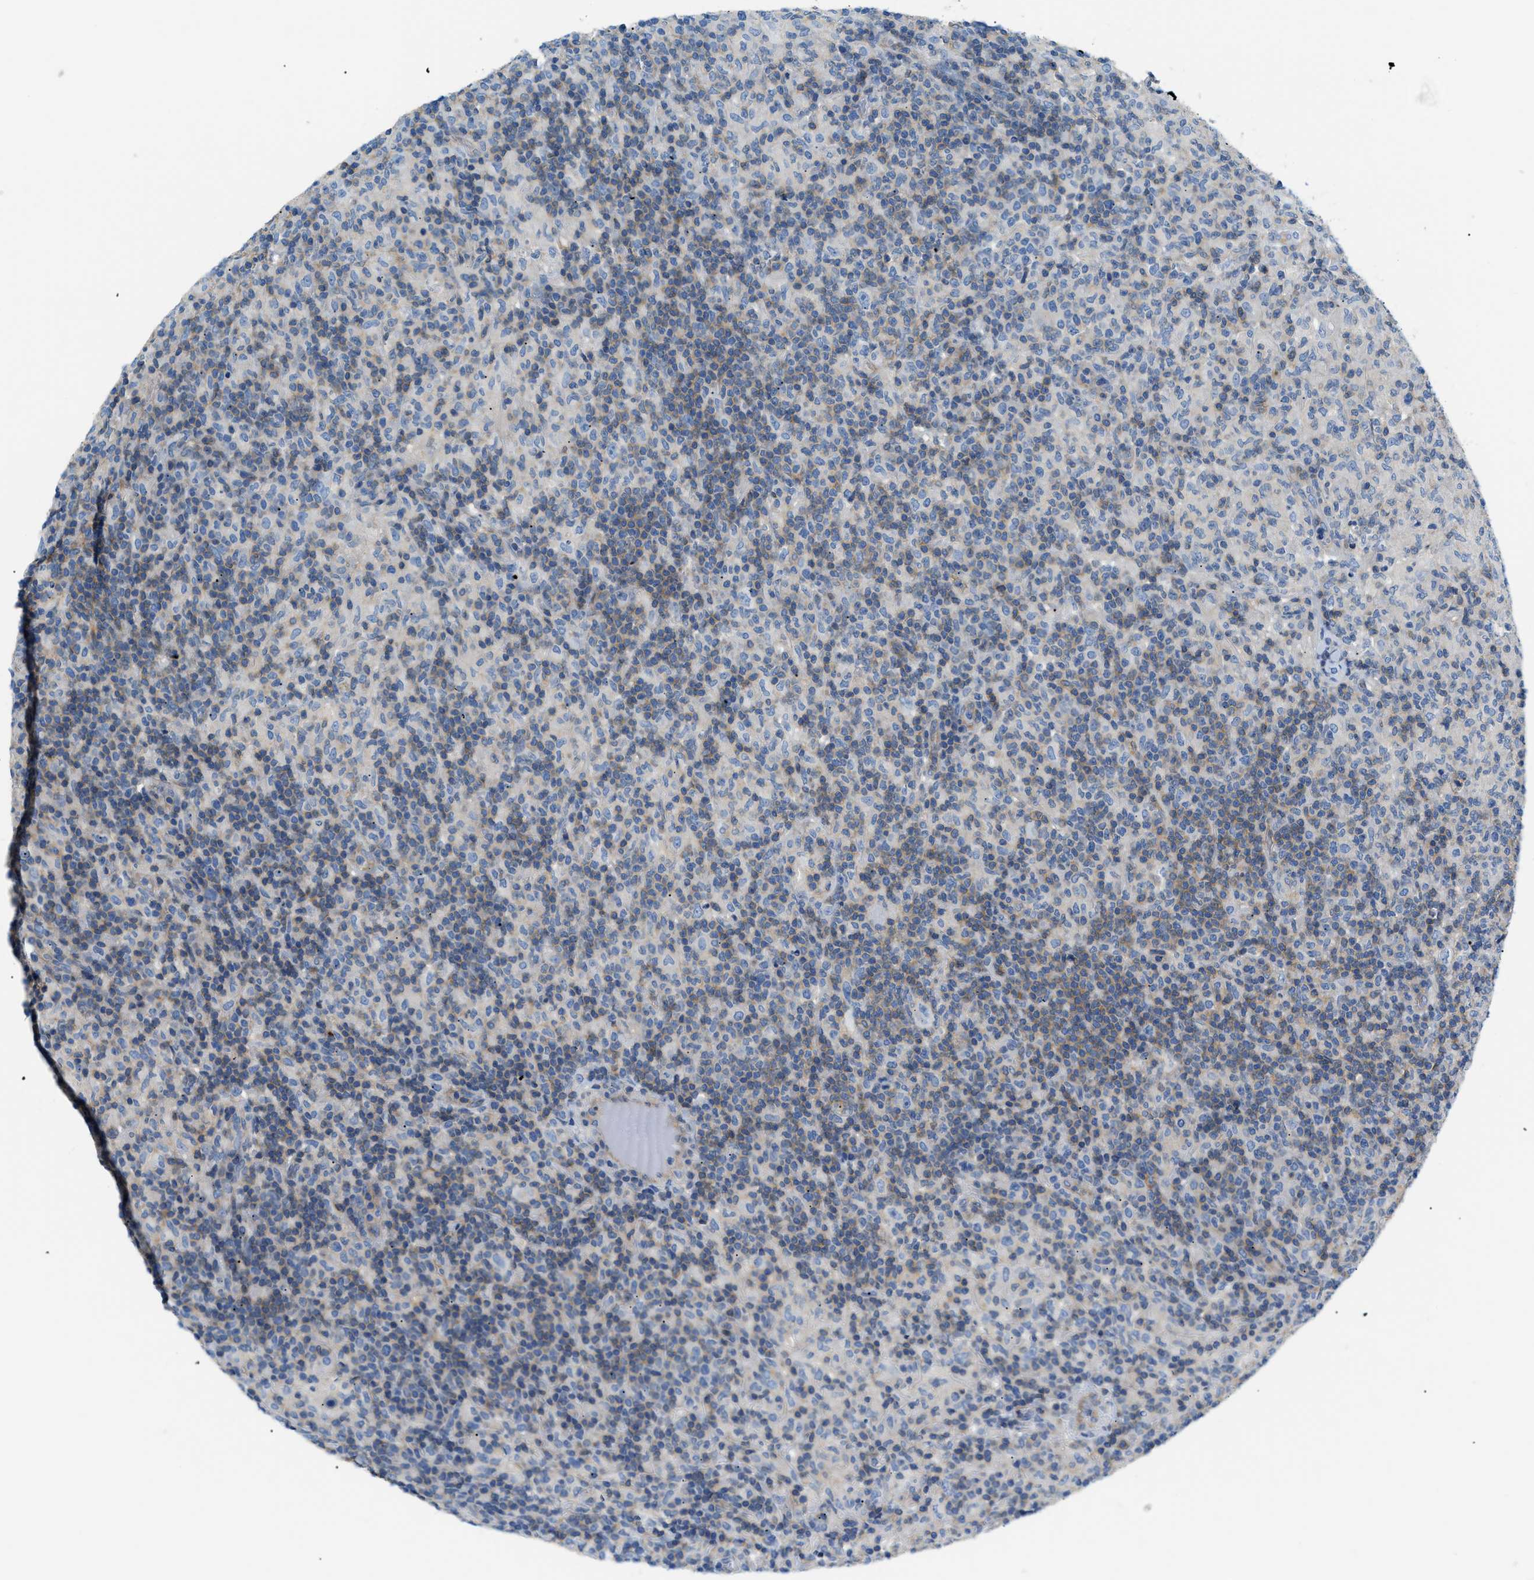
{"staining": {"intensity": "weak", "quantity": "25%-75%", "location": "cytoplasmic/membranous"}, "tissue": "lymphoma", "cell_type": "Tumor cells", "image_type": "cancer", "snomed": [{"axis": "morphology", "description": "Hodgkin's disease, NOS"}, {"axis": "topography", "description": "Lymph node"}], "caption": "This photomicrograph displays immunohistochemistry staining of human Hodgkin's disease, with low weak cytoplasmic/membranous expression in approximately 25%-75% of tumor cells.", "gene": "ORAI1", "patient": {"sex": "male", "age": 70}}